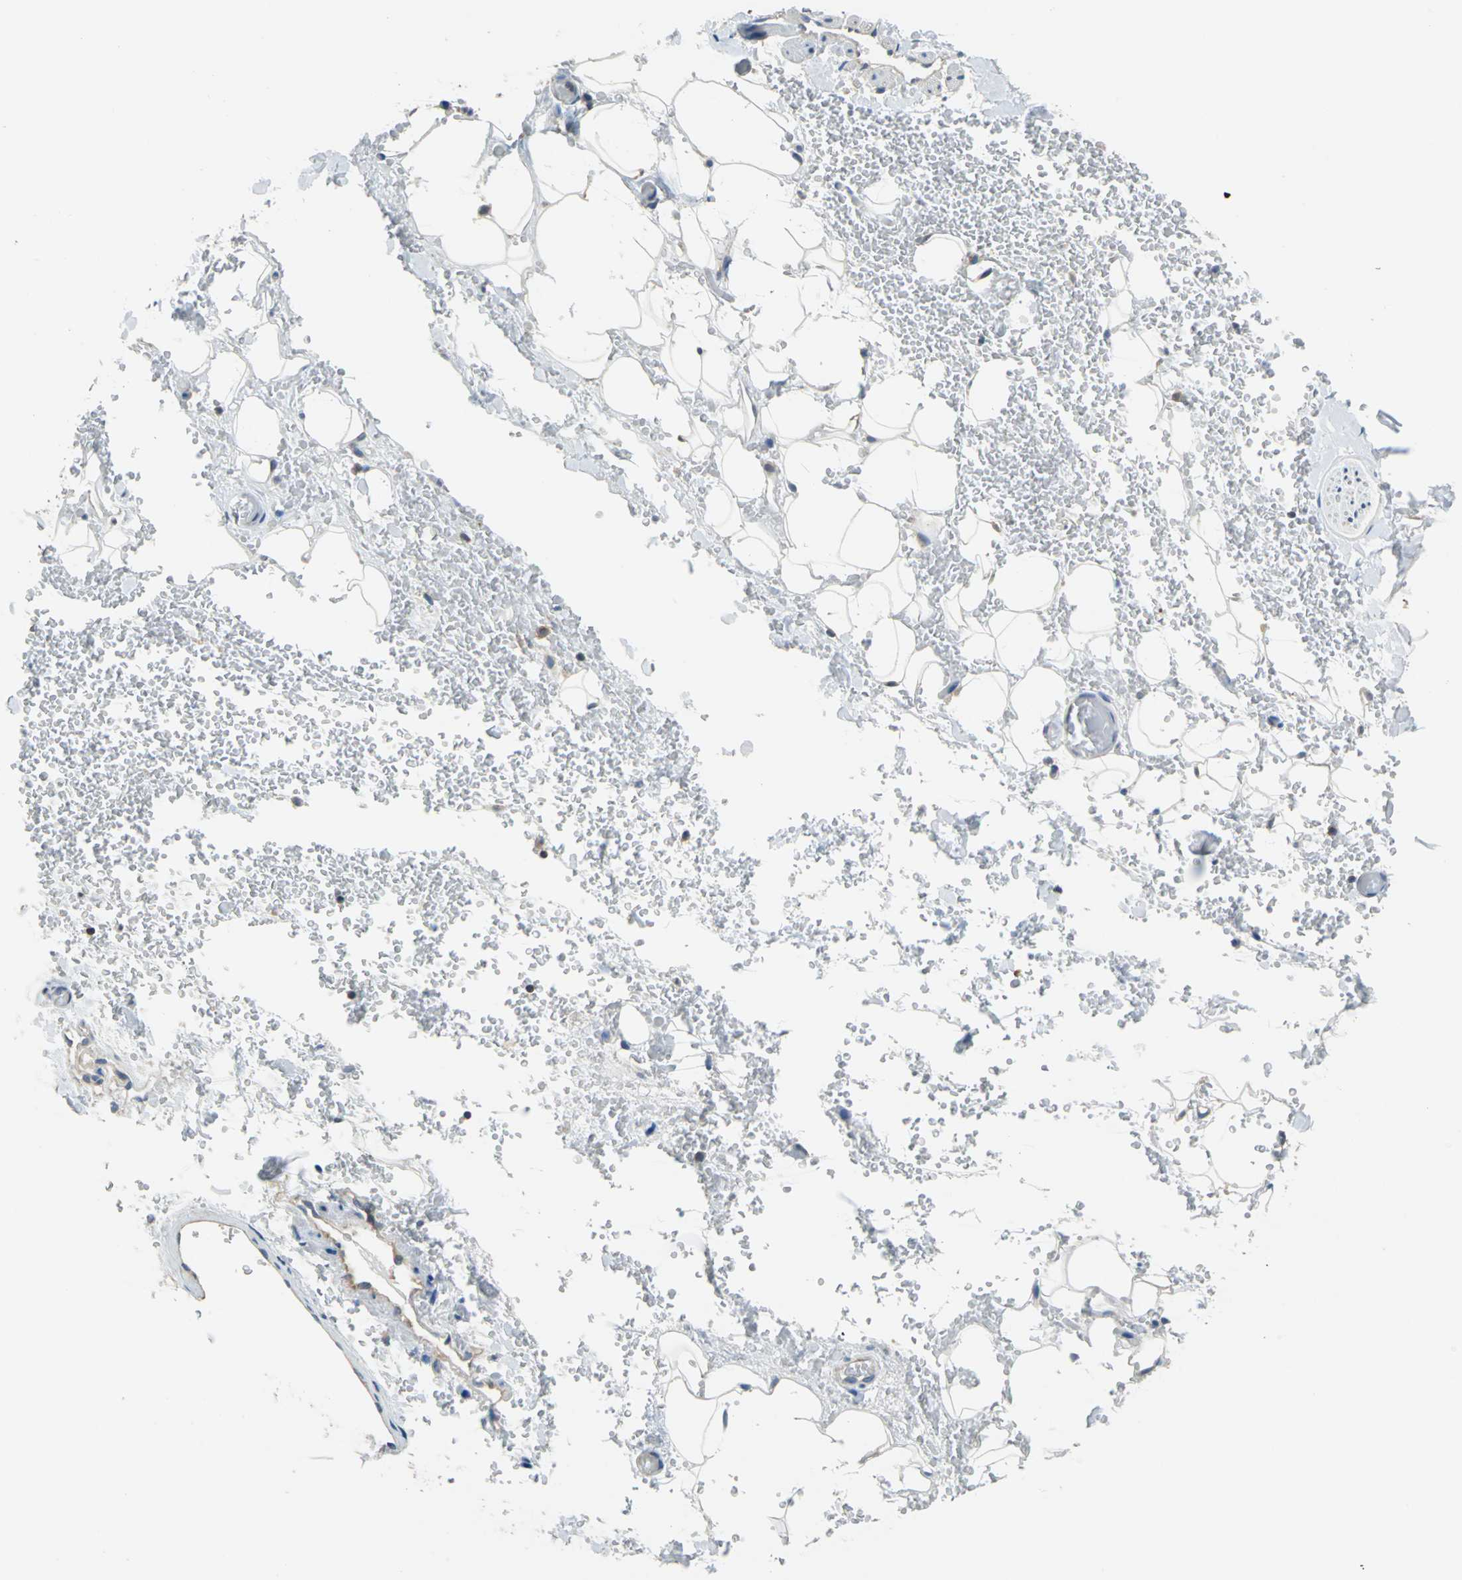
{"staining": {"intensity": "negative", "quantity": "none", "location": "none"}, "tissue": "adipose tissue", "cell_type": "Adipocytes", "image_type": "normal", "snomed": [{"axis": "morphology", "description": "Normal tissue, NOS"}, {"axis": "morphology", "description": "Inflammation, NOS"}, {"axis": "topography", "description": "Breast"}], "caption": "Protein analysis of unremarkable adipose tissue demonstrates no significant positivity in adipocytes. The staining is performed using DAB (3,3'-diaminobenzidine) brown chromogen with nuclei counter-stained in using hematoxylin.", "gene": "PRKCA", "patient": {"sex": "female", "age": 65}}